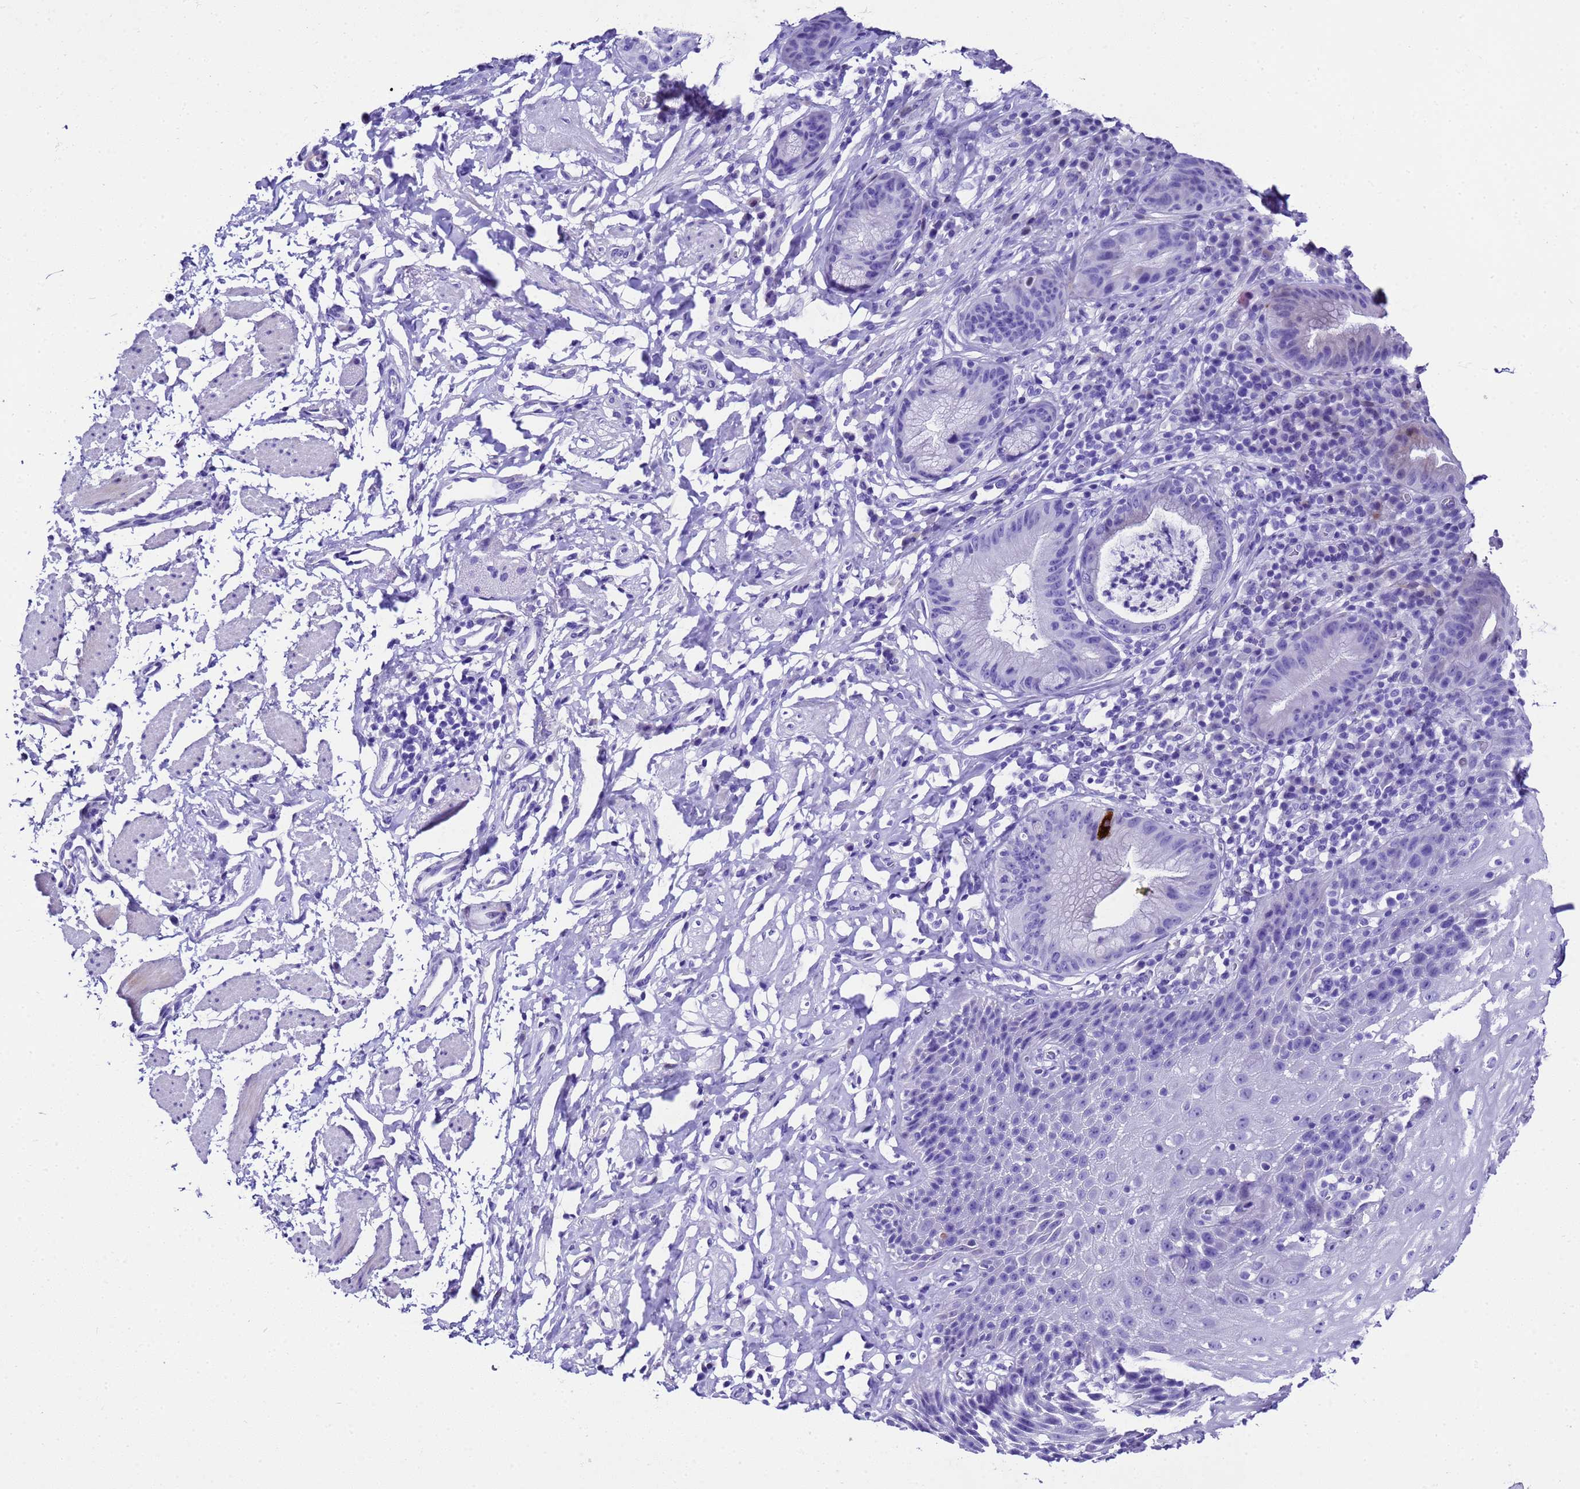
{"staining": {"intensity": "negative", "quantity": "none", "location": "none"}, "tissue": "esophagus", "cell_type": "Squamous epithelial cells", "image_type": "normal", "snomed": [{"axis": "morphology", "description": "Normal tissue, NOS"}, {"axis": "topography", "description": "Esophagus"}], "caption": "Immunohistochemical staining of unremarkable human esophagus shows no significant expression in squamous epithelial cells. Brightfield microscopy of immunohistochemistry (IHC) stained with DAB (brown) and hematoxylin (blue), captured at high magnification.", "gene": "UGT2A1", "patient": {"sex": "female", "age": 61}}